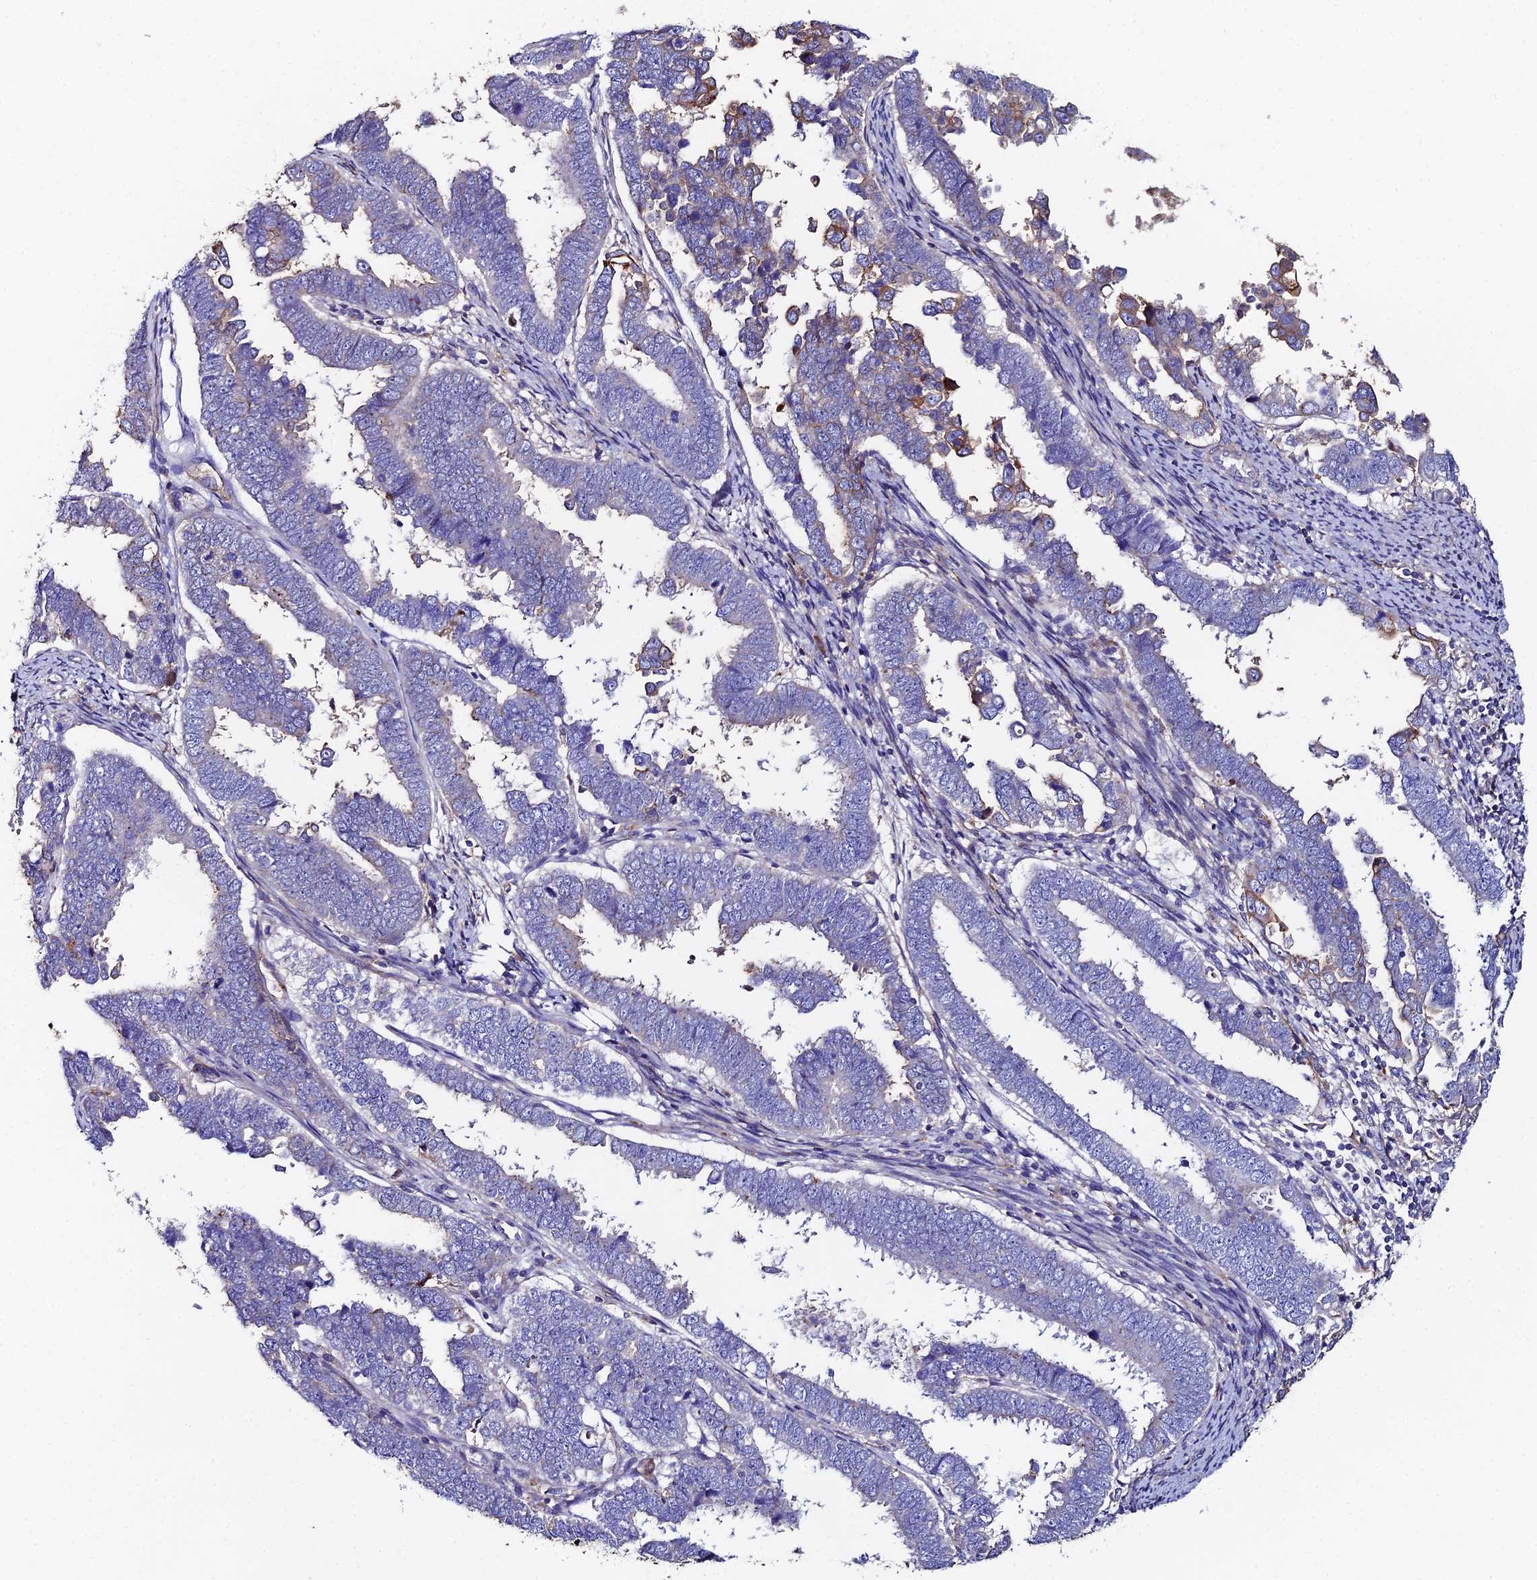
{"staining": {"intensity": "moderate", "quantity": "<25%", "location": "cytoplasmic/membranous"}, "tissue": "endometrial cancer", "cell_type": "Tumor cells", "image_type": "cancer", "snomed": [{"axis": "morphology", "description": "Adenocarcinoma, NOS"}, {"axis": "topography", "description": "Endometrium"}], "caption": "This histopathology image shows immunohistochemistry staining of human endometrial adenocarcinoma, with low moderate cytoplasmic/membranous expression in about <25% of tumor cells.", "gene": "C6", "patient": {"sex": "female", "age": 75}}